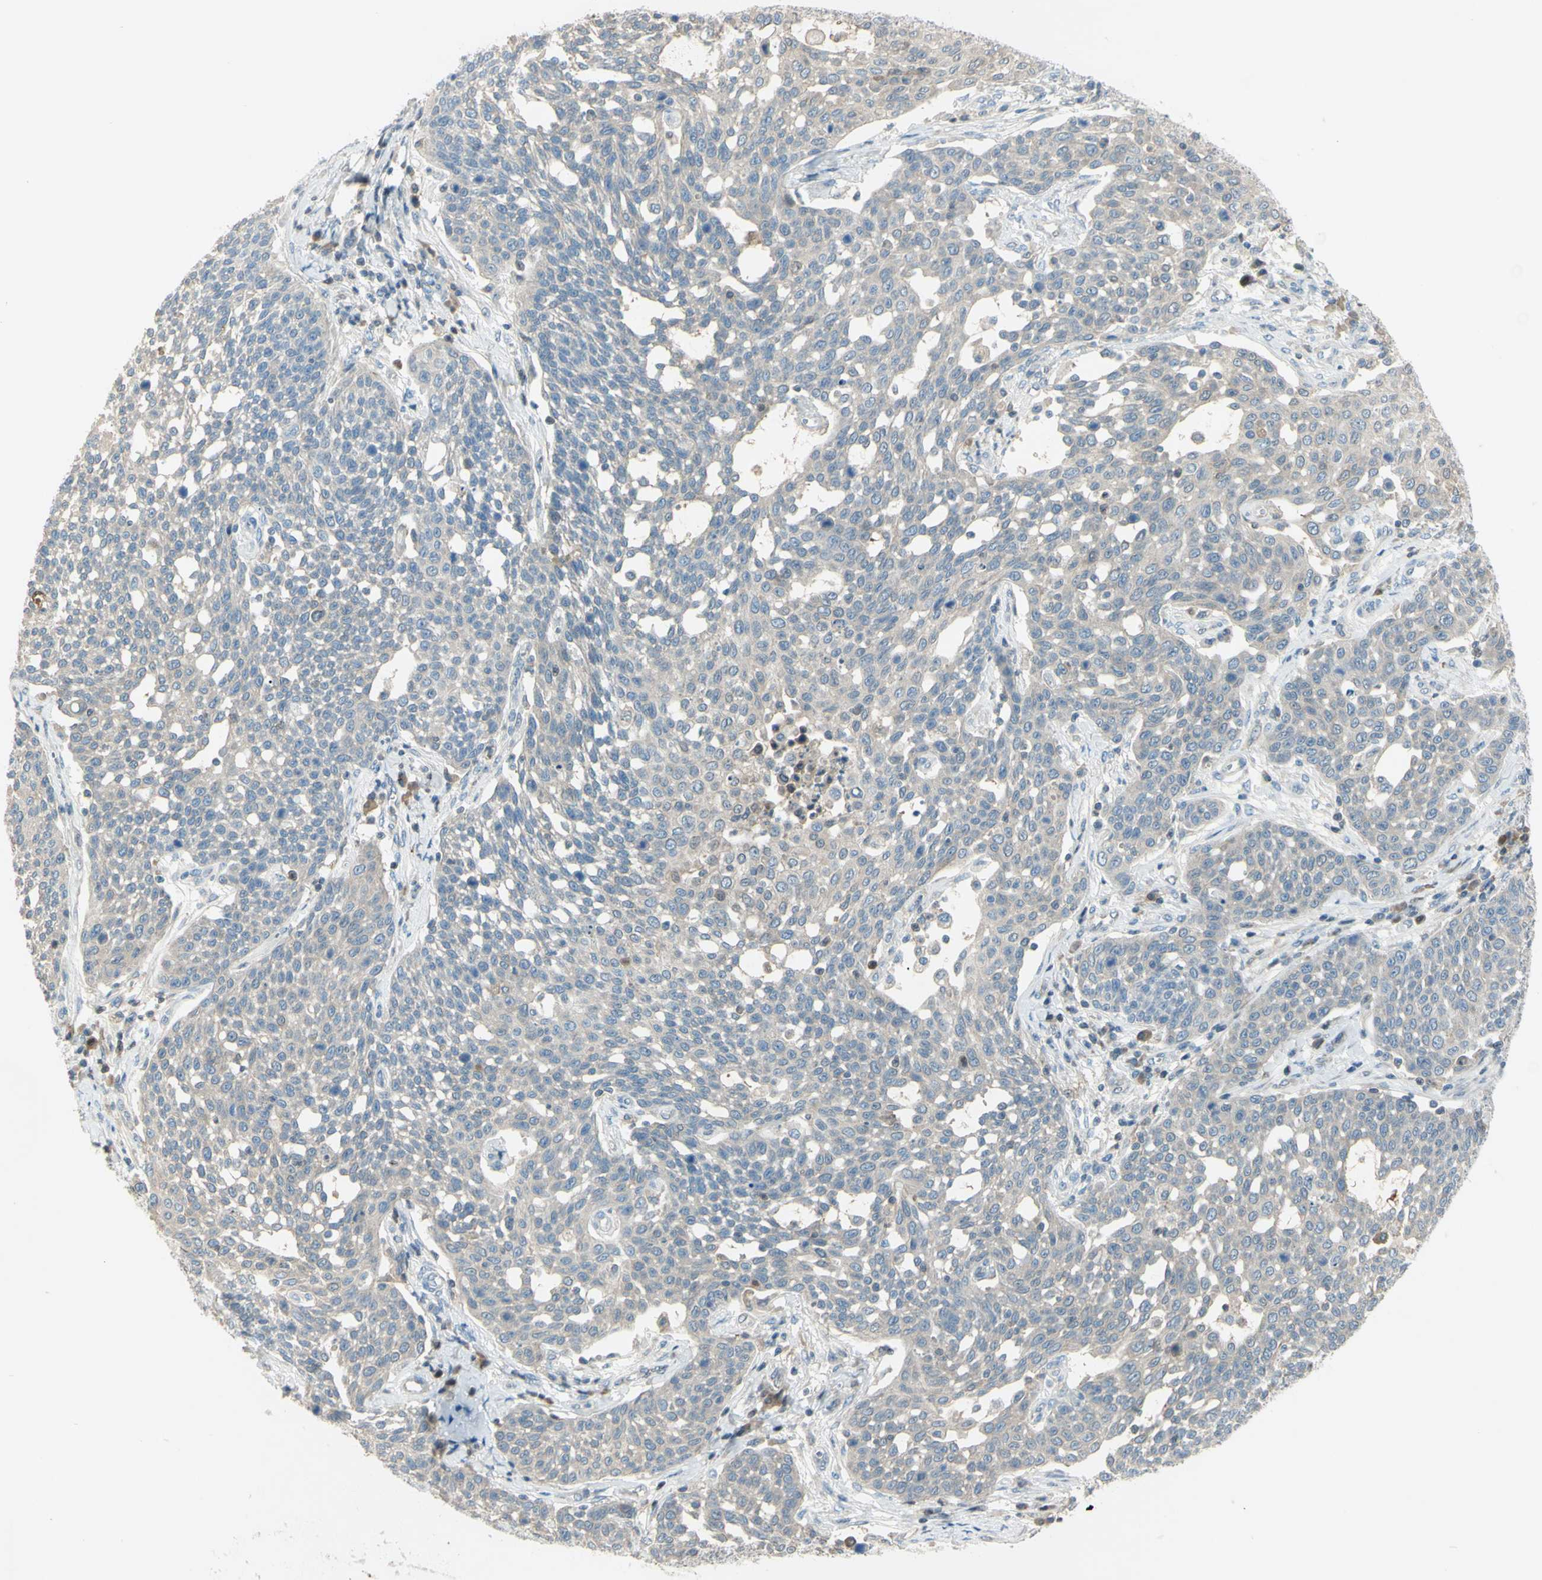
{"staining": {"intensity": "weak", "quantity": ">75%", "location": "cytoplasmic/membranous"}, "tissue": "cervical cancer", "cell_type": "Tumor cells", "image_type": "cancer", "snomed": [{"axis": "morphology", "description": "Squamous cell carcinoma, NOS"}, {"axis": "topography", "description": "Cervix"}], "caption": "DAB immunohistochemical staining of squamous cell carcinoma (cervical) shows weak cytoplasmic/membranous protein positivity in approximately >75% of tumor cells. (DAB (3,3'-diaminobenzidine) IHC, brown staining for protein, blue staining for nuclei).", "gene": "C1orf159", "patient": {"sex": "female", "age": 34}}